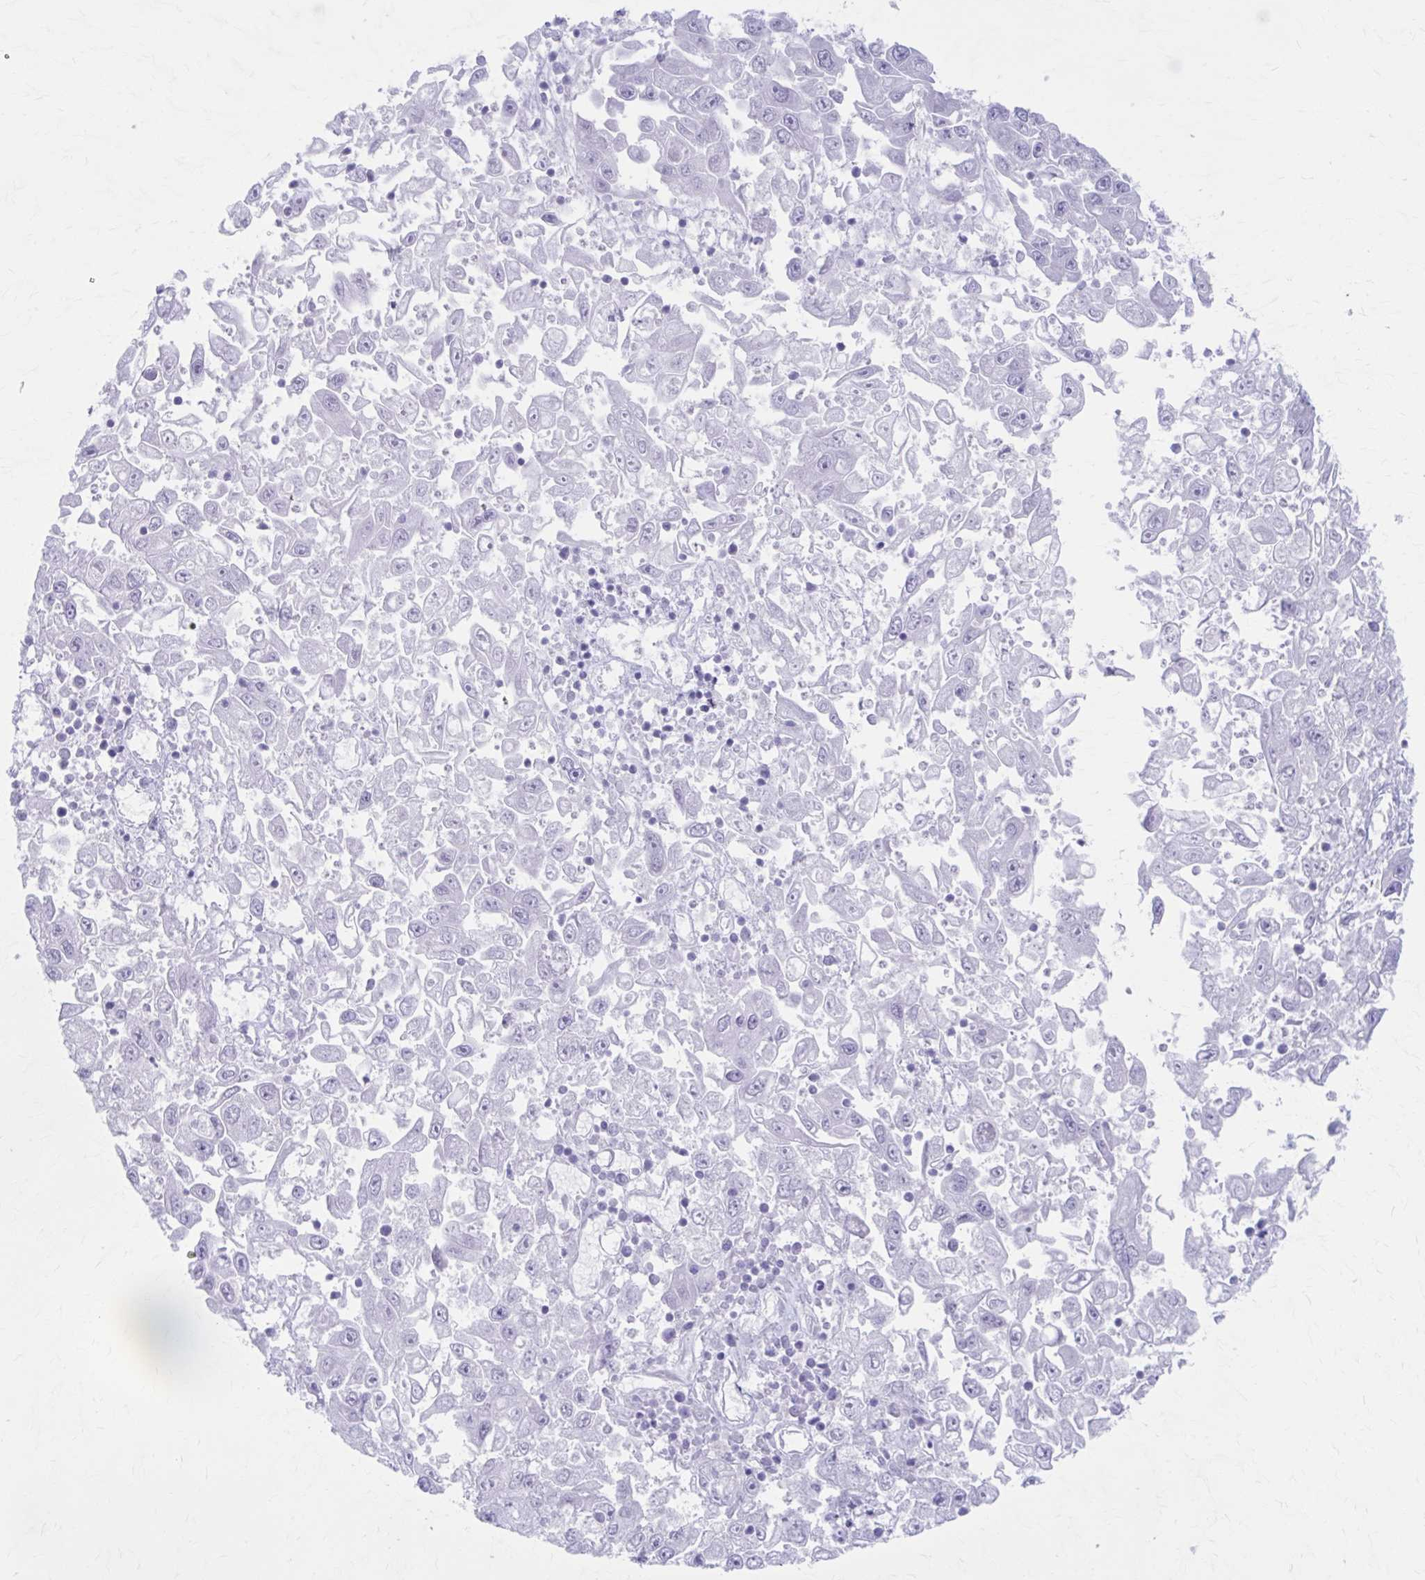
{"staining": {"intensity": "negative", "quantity": "none", "location": "none"}, "tissue": "endometrial cancer", "cell_type": "Tumor cells", "image_type": "cancer", "snomed": [{"axis": "morphology", "description": "Adenocarcinoma, NOS"}, {"axis": "topography", "description": "Uterus"}], "caption": "This is a micrograph of immunohistochemistry (IHC) staining of endometrial adenocarcinoma, which shows no expression in tumor cells.", "gene": "KCNE2", "patient": {"sex": "female", "age": 62}}